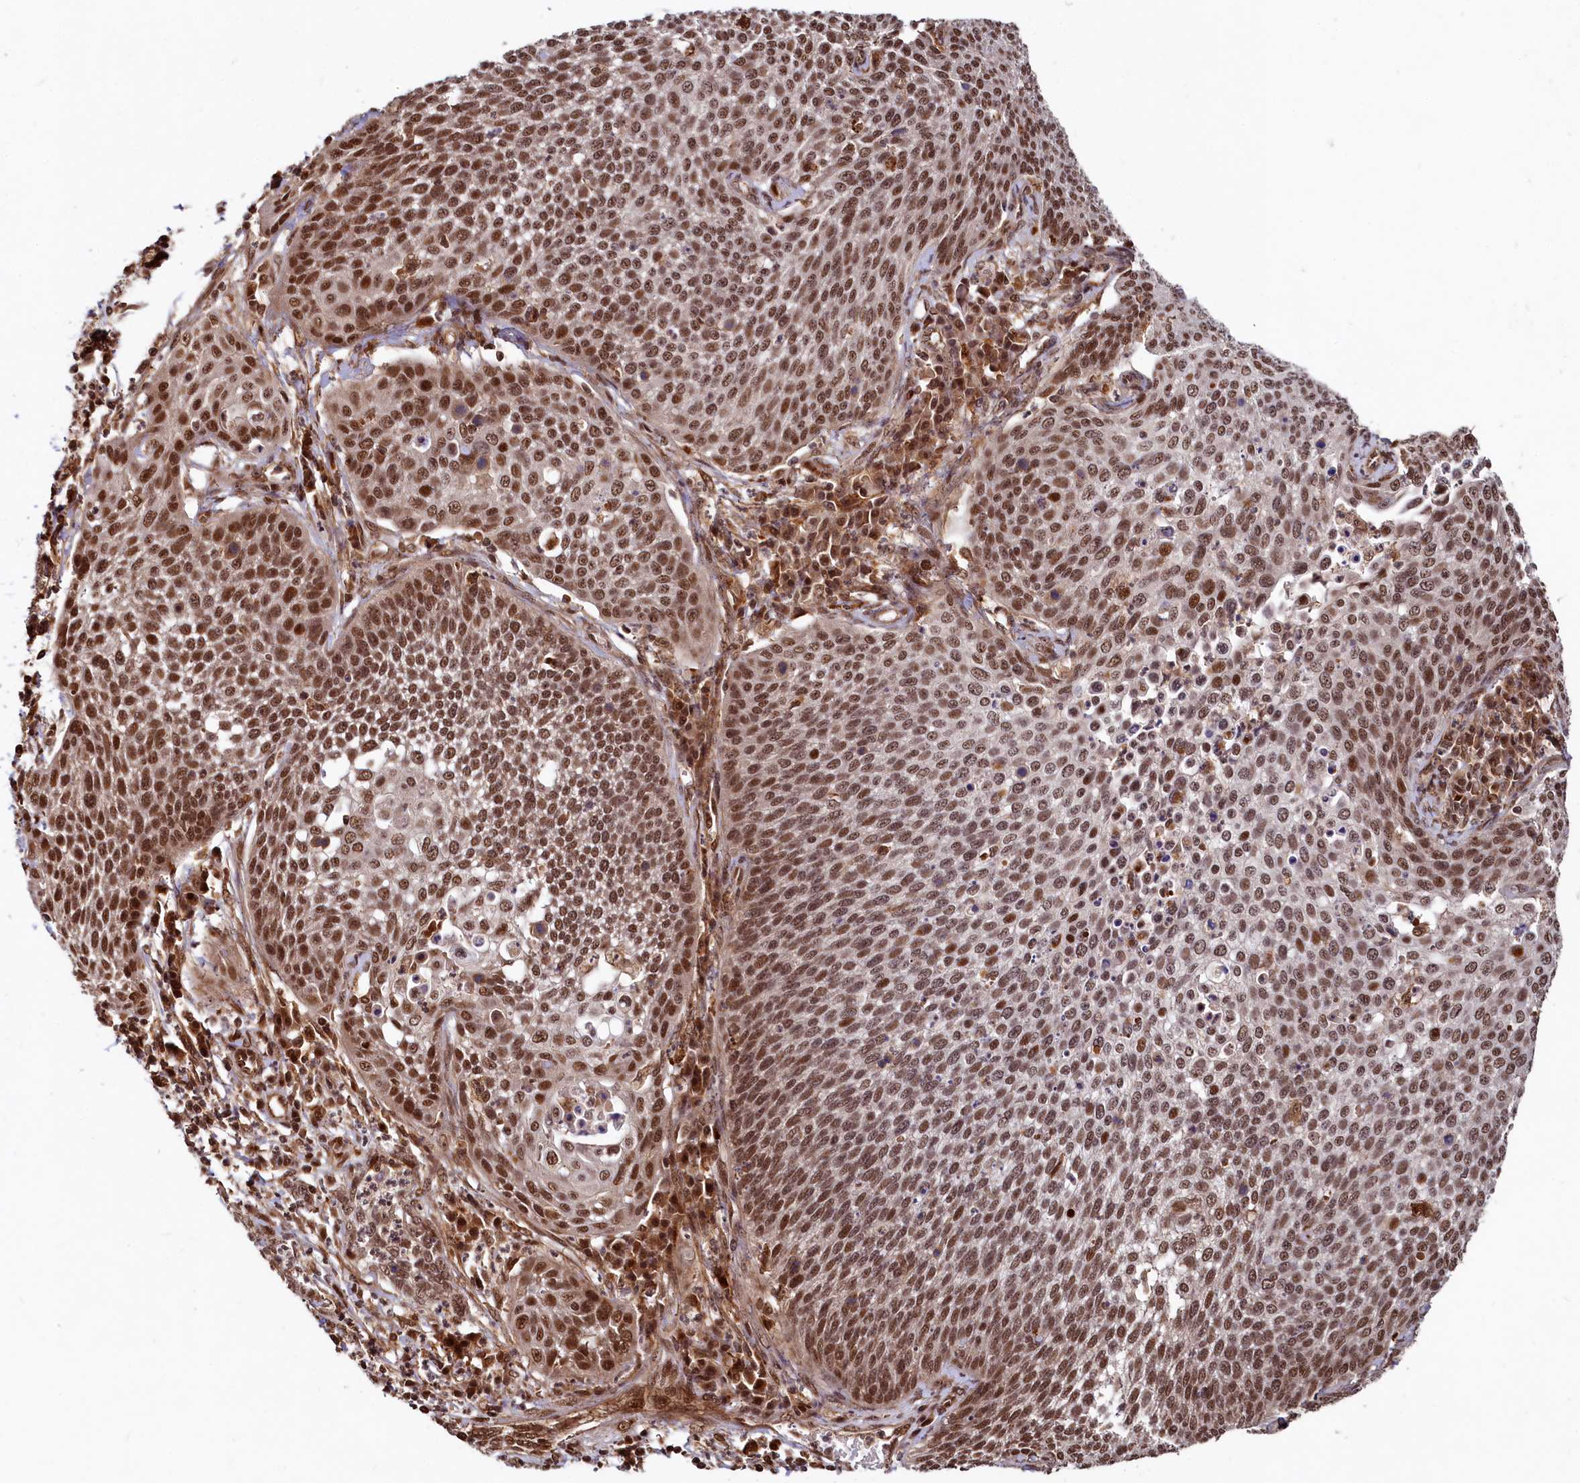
{"staining": {"intensity": "moderate", "quantity": ">75%", "location": "nuclear"}, "tissue": "cervical cancer", "cell_type": "Tumor cells", "image_type": "cancer", "snomed": [{"axis": "morphology", "description": "Squamous cell carcinoma, NOS"}, {"axis": "topography", "description": "Cervix"}], "caption": "Tumor cells demonstrate moderate nuclear staining in approximately >75% of cells in squamous cell carcinoma (cervical).", "gene": "TRIM23", "patient": {"sex": "female", "age": 34}}